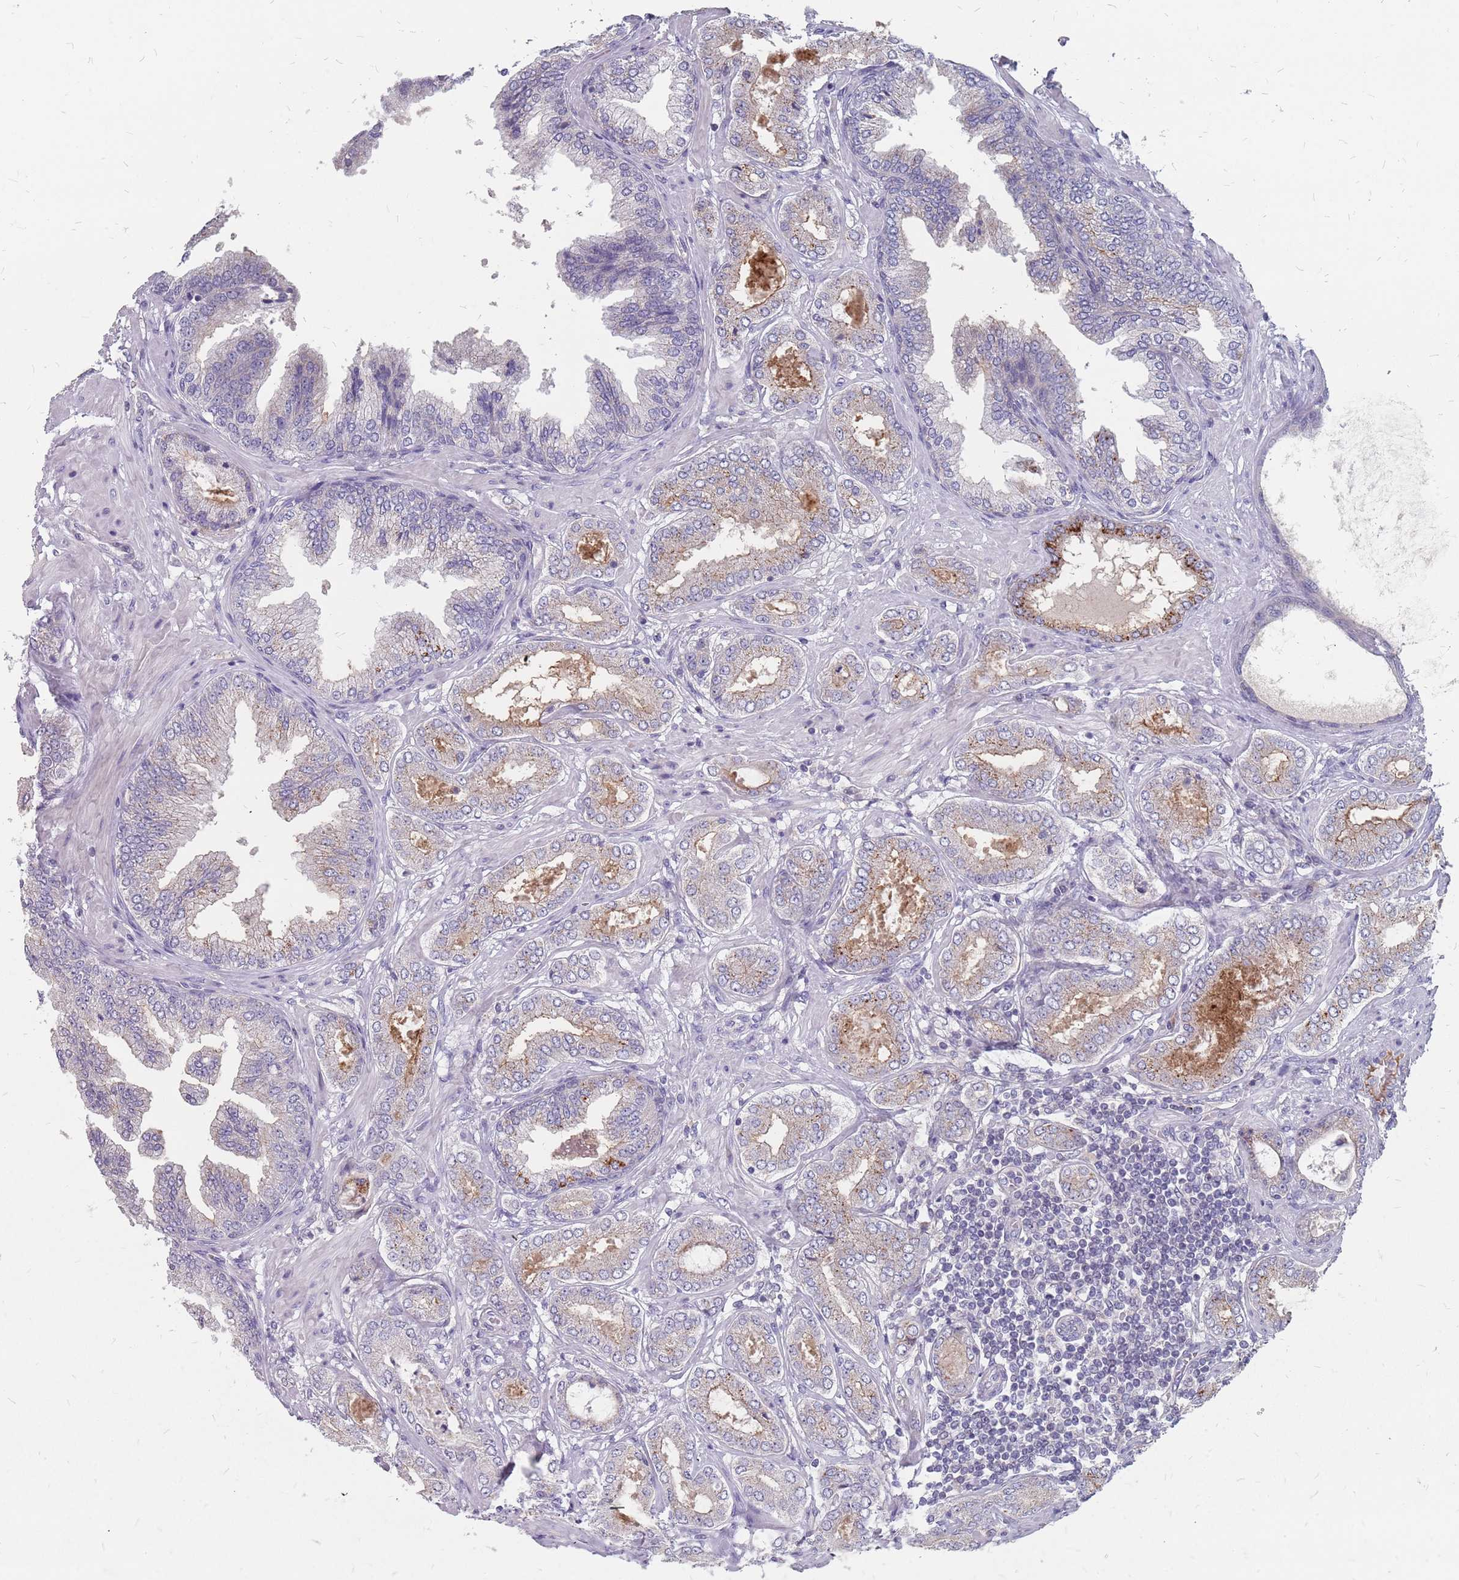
{"staining": {"intensity": "negative", "quantity": "none", "location": "none"}, "tissue": "prostate cancer", "cell_type": "Tumor cells", "image_type": "cancer", "snomed": [{"axis": "morphology", "description": "Adenocarcinoma, Low grade"}, {"axis": "topography", "description": "Prostate"}], "caption": "Prostate cancer was stained to show a protein in brown. There is no significant expression in tumor cells.", "gene": "CMTR2", "patient": {"sex": "male", "age": 63}}